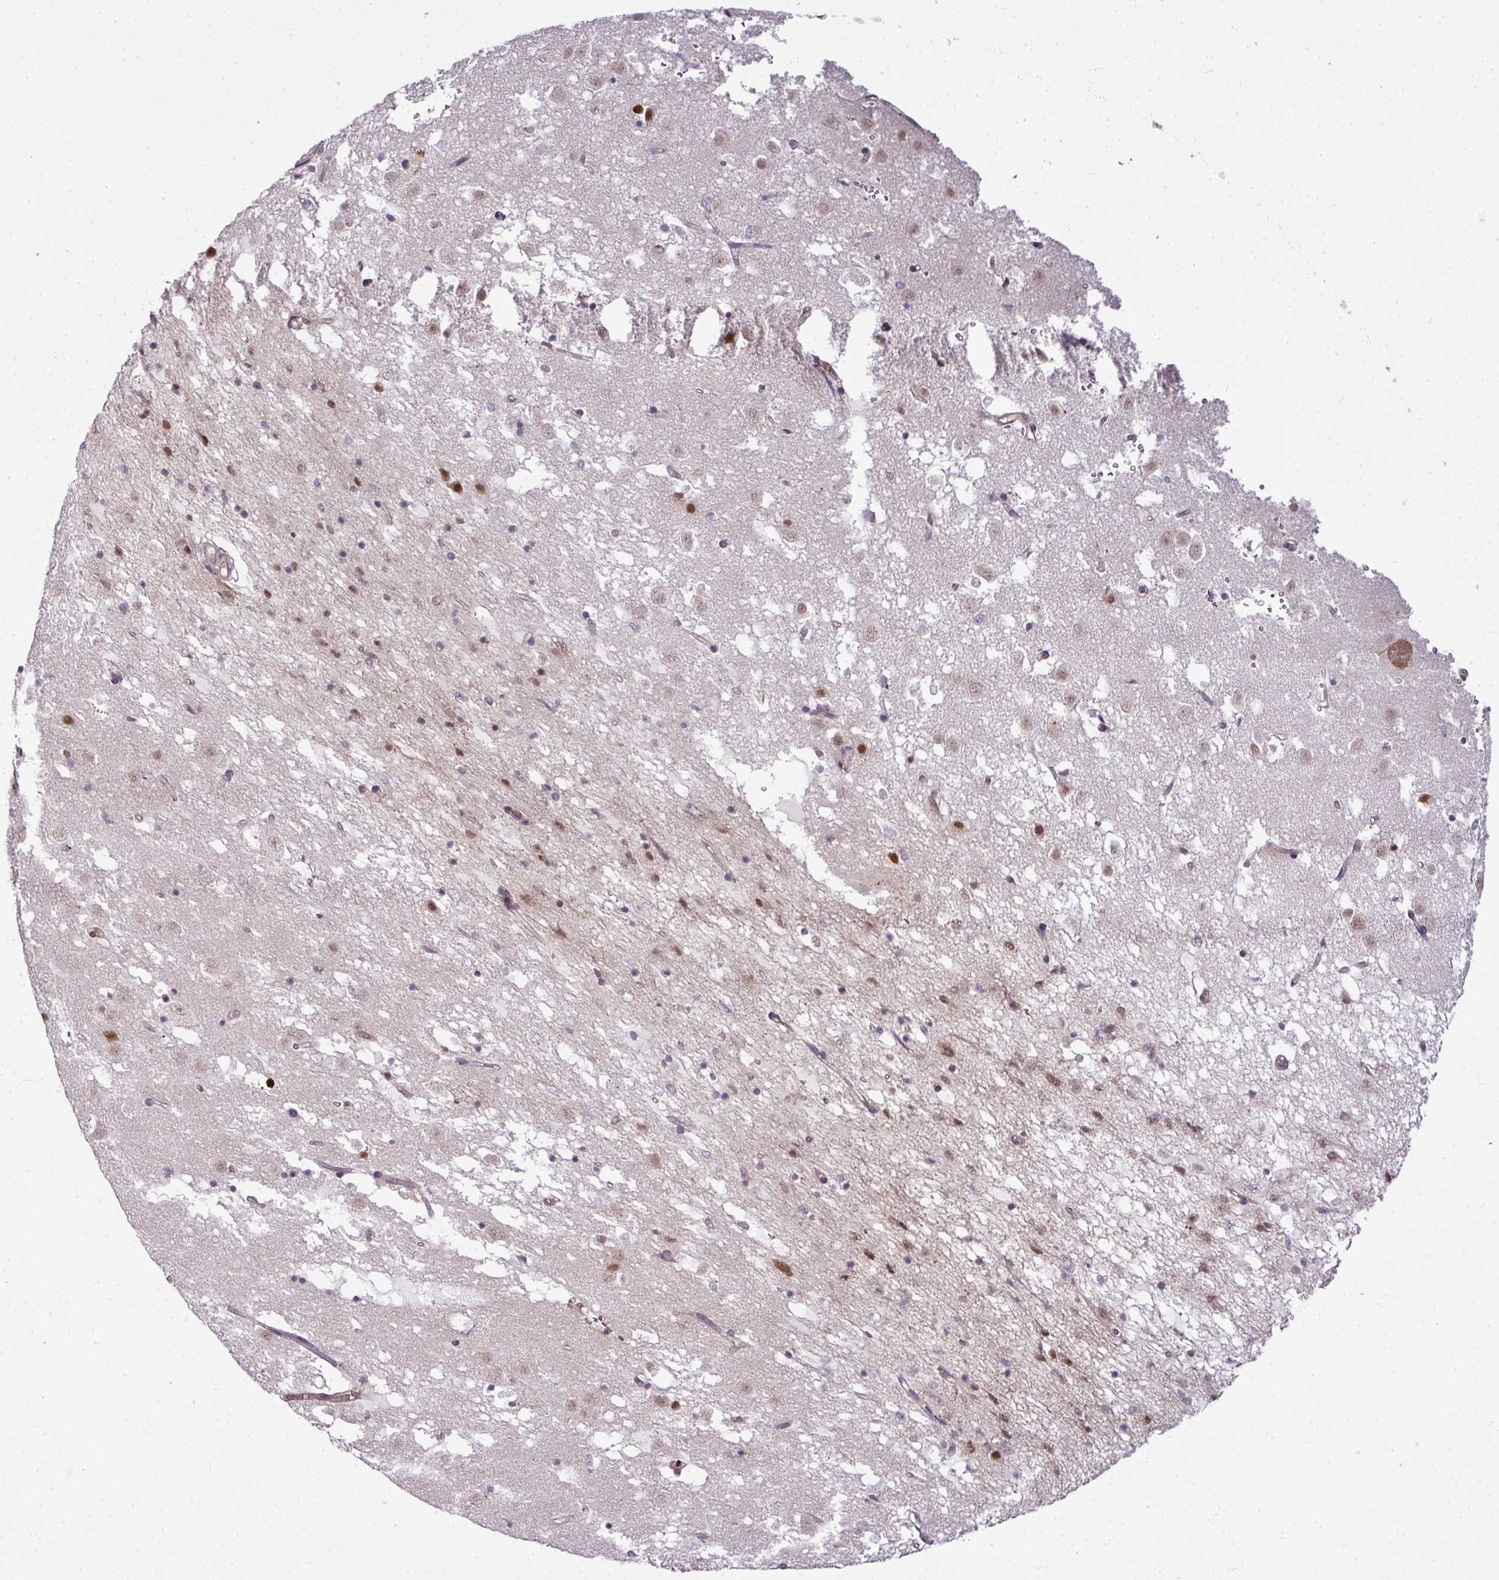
{"staining": {"intensity": "moderate", "quantity": "25%-75%", "location": "nuclear"}, "tissue": "caudate", "cell_type": "Glial cells", "image_type": "normal", "snomed": [{"axis": "morphology", "description": "Normal tissue, NOS"}, {"axis": "topography", "description": "Lateral ventricle wall"}], "caption": "Brown immunohistochemical staining in normal caudate demonstrates moderate nuclear staining in approximately 25%-75% of glial cells. (DAB IHC with brightfield microscopy, high magnification).", "gene": "RBM14", "patient": {"sex": "male", "age": 58}}